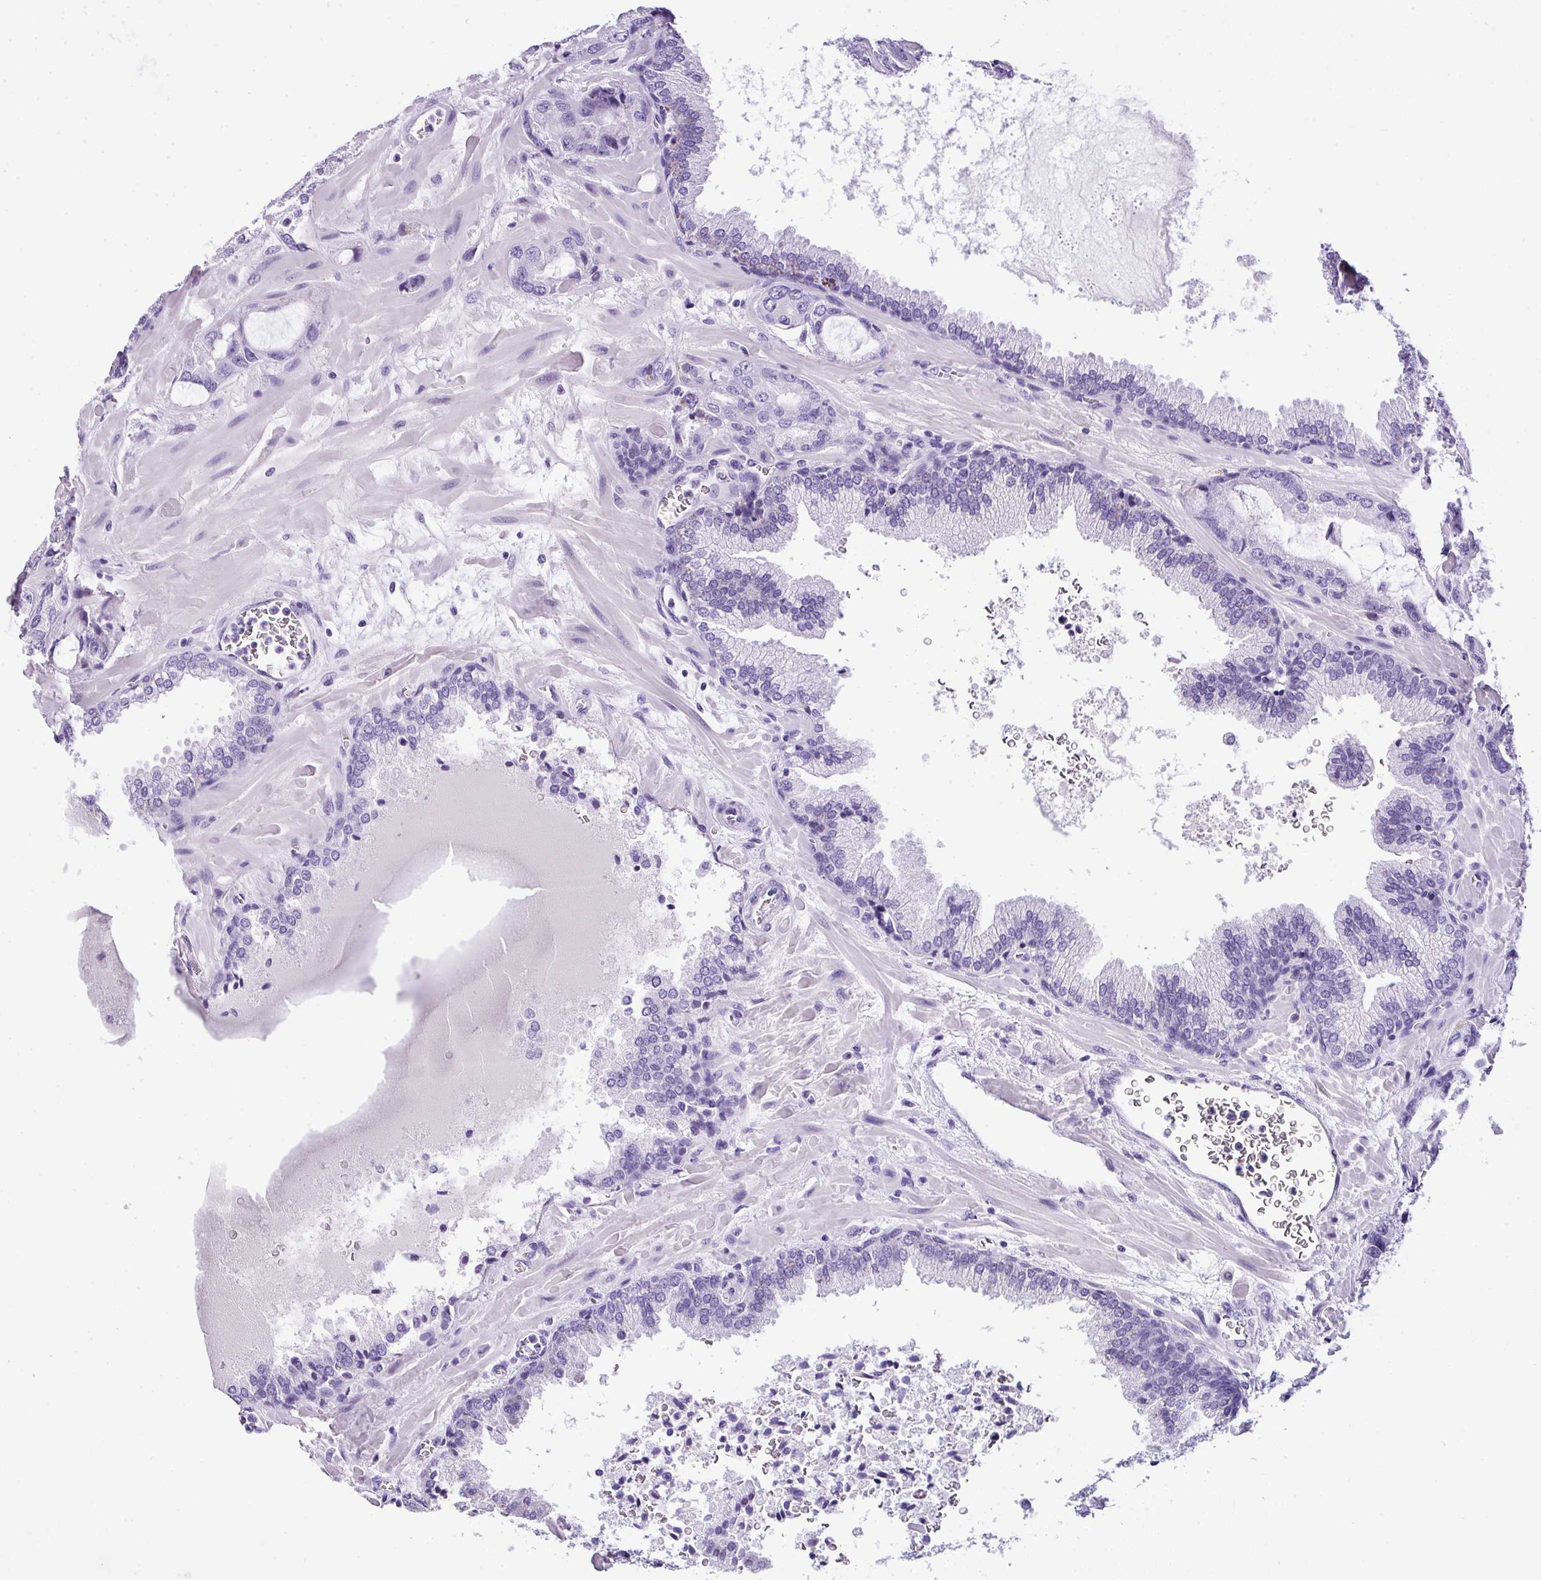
{"staining": {"intensity": "negative", "quantity": "none", "location": "none"}, "tissue": "prostate cancer", "cell_type": "Tumor cells", "image_type": "cancer", "snomed": [{"axis": "morphology", "description": "Adenocarcinoma, High grade"}, {"axis": "topography", "description": "Prostate"}], "caption": "High magnification brightfield microscopy of adenocarcinoma (high-grade) (prostate) stained with DAB (3,3'-diaminobenzidine) (brown) and counterstained with hematoxylin (blue): tumor cells show no significant expression.", "gene": "MUC21", "patient": {"sex": "male", "age": 68}}